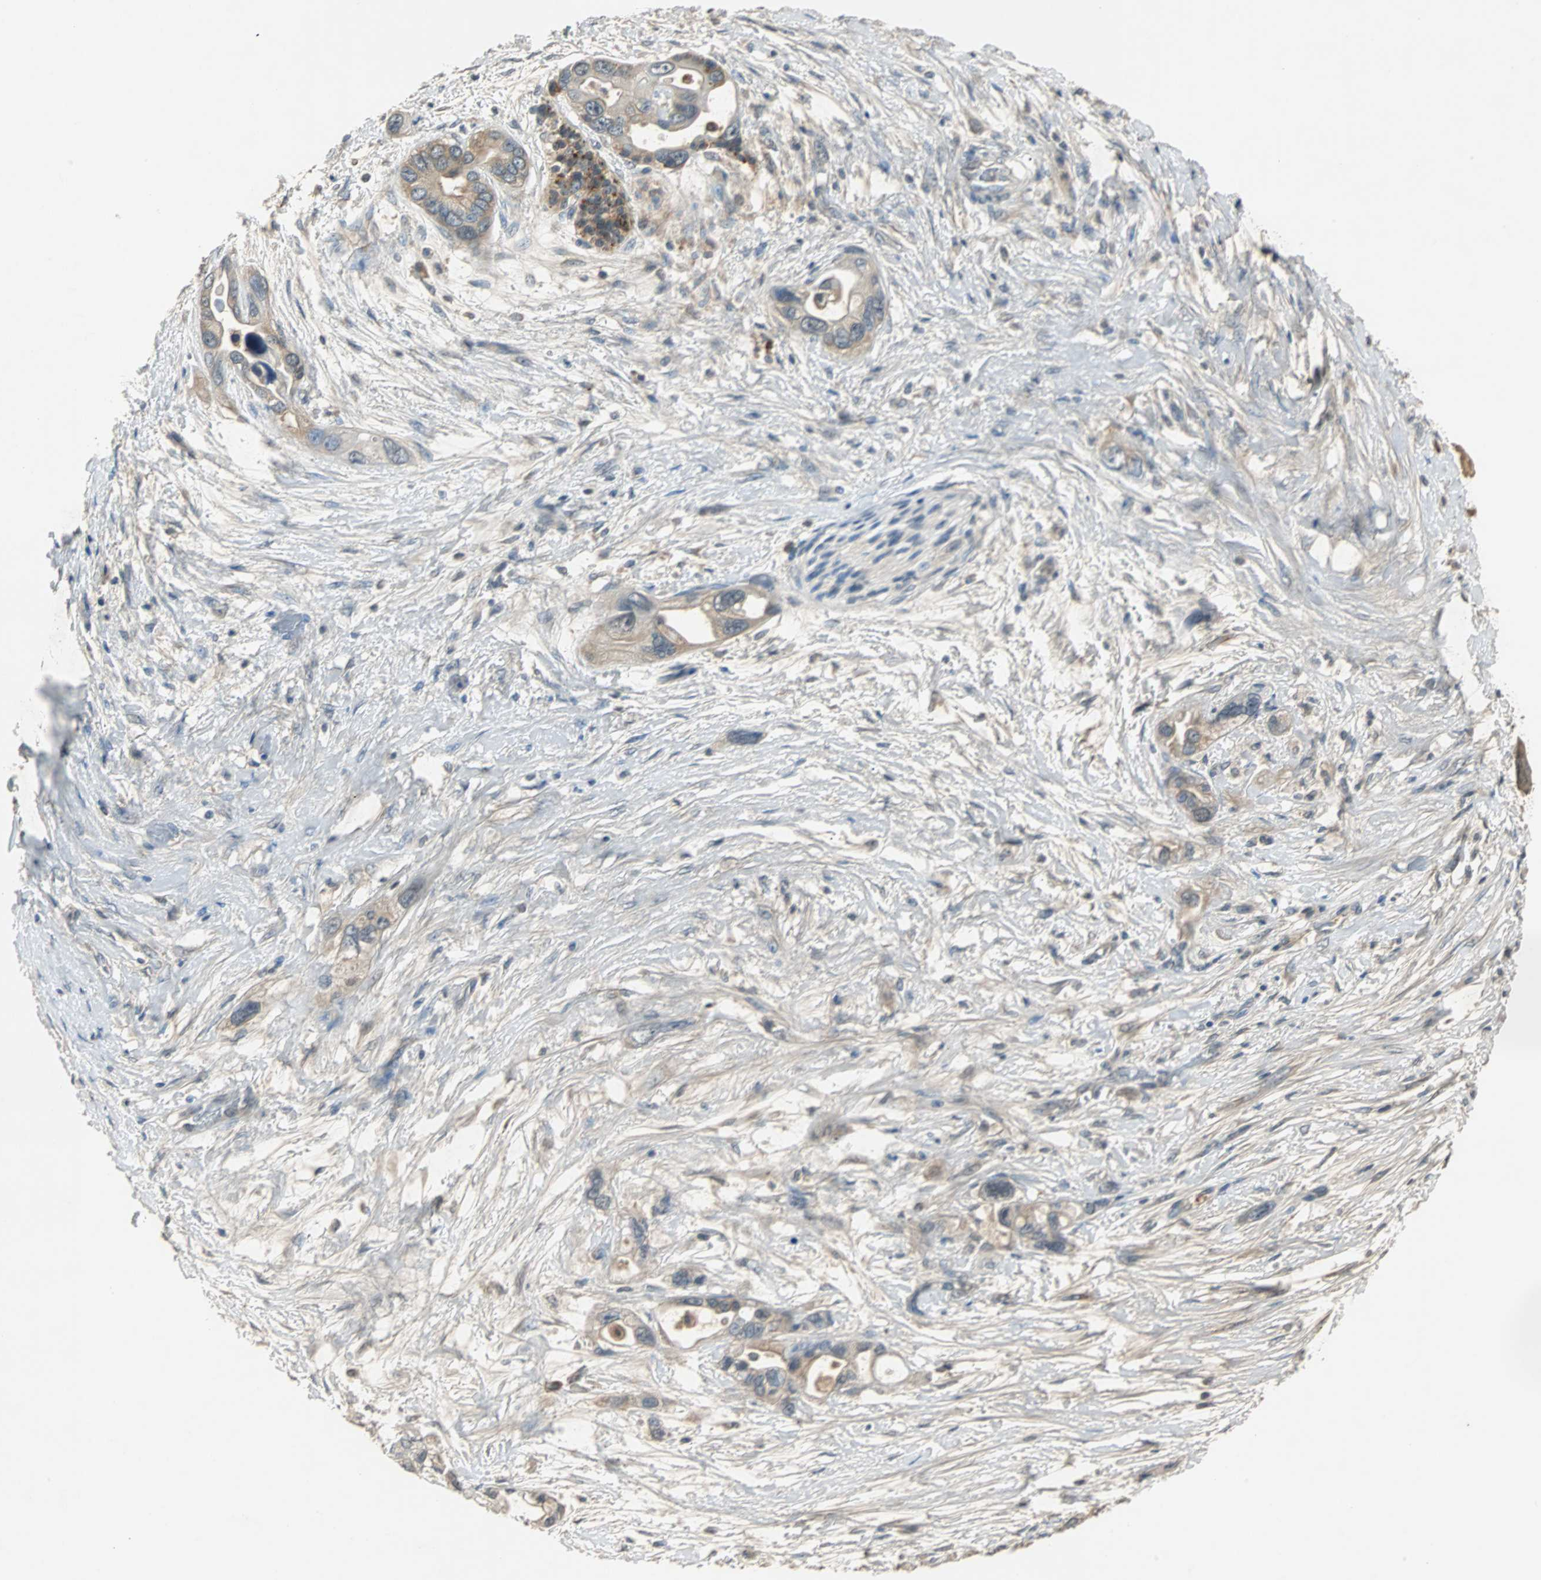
{"staining": {"intensity": "weak", "quantity": ">75%", "location": "cytoplasmic/membranous"}, "tissue": "pancreatic cancer", "cell_type": "Tumor cells", "image_type": "cancer", "snomed": [{"axis": "morphology", "description": "Adenocarcinoma, NOS"}, {"axis": "topography", "description": "Pancreas"}], "caption": "DAB immunohistochemical staining of human adenocarcinoma (pancreatic) exhibits weak cytoplasmic/membranous protein expression in approximately >75% of tumor cells. (Stains: DAB in brown, nuclei in blue, Microscopy: brightfield microscopy at high magnification).", "gene": "ABHD2", "patient": {"sex": "female", "age": 77}}